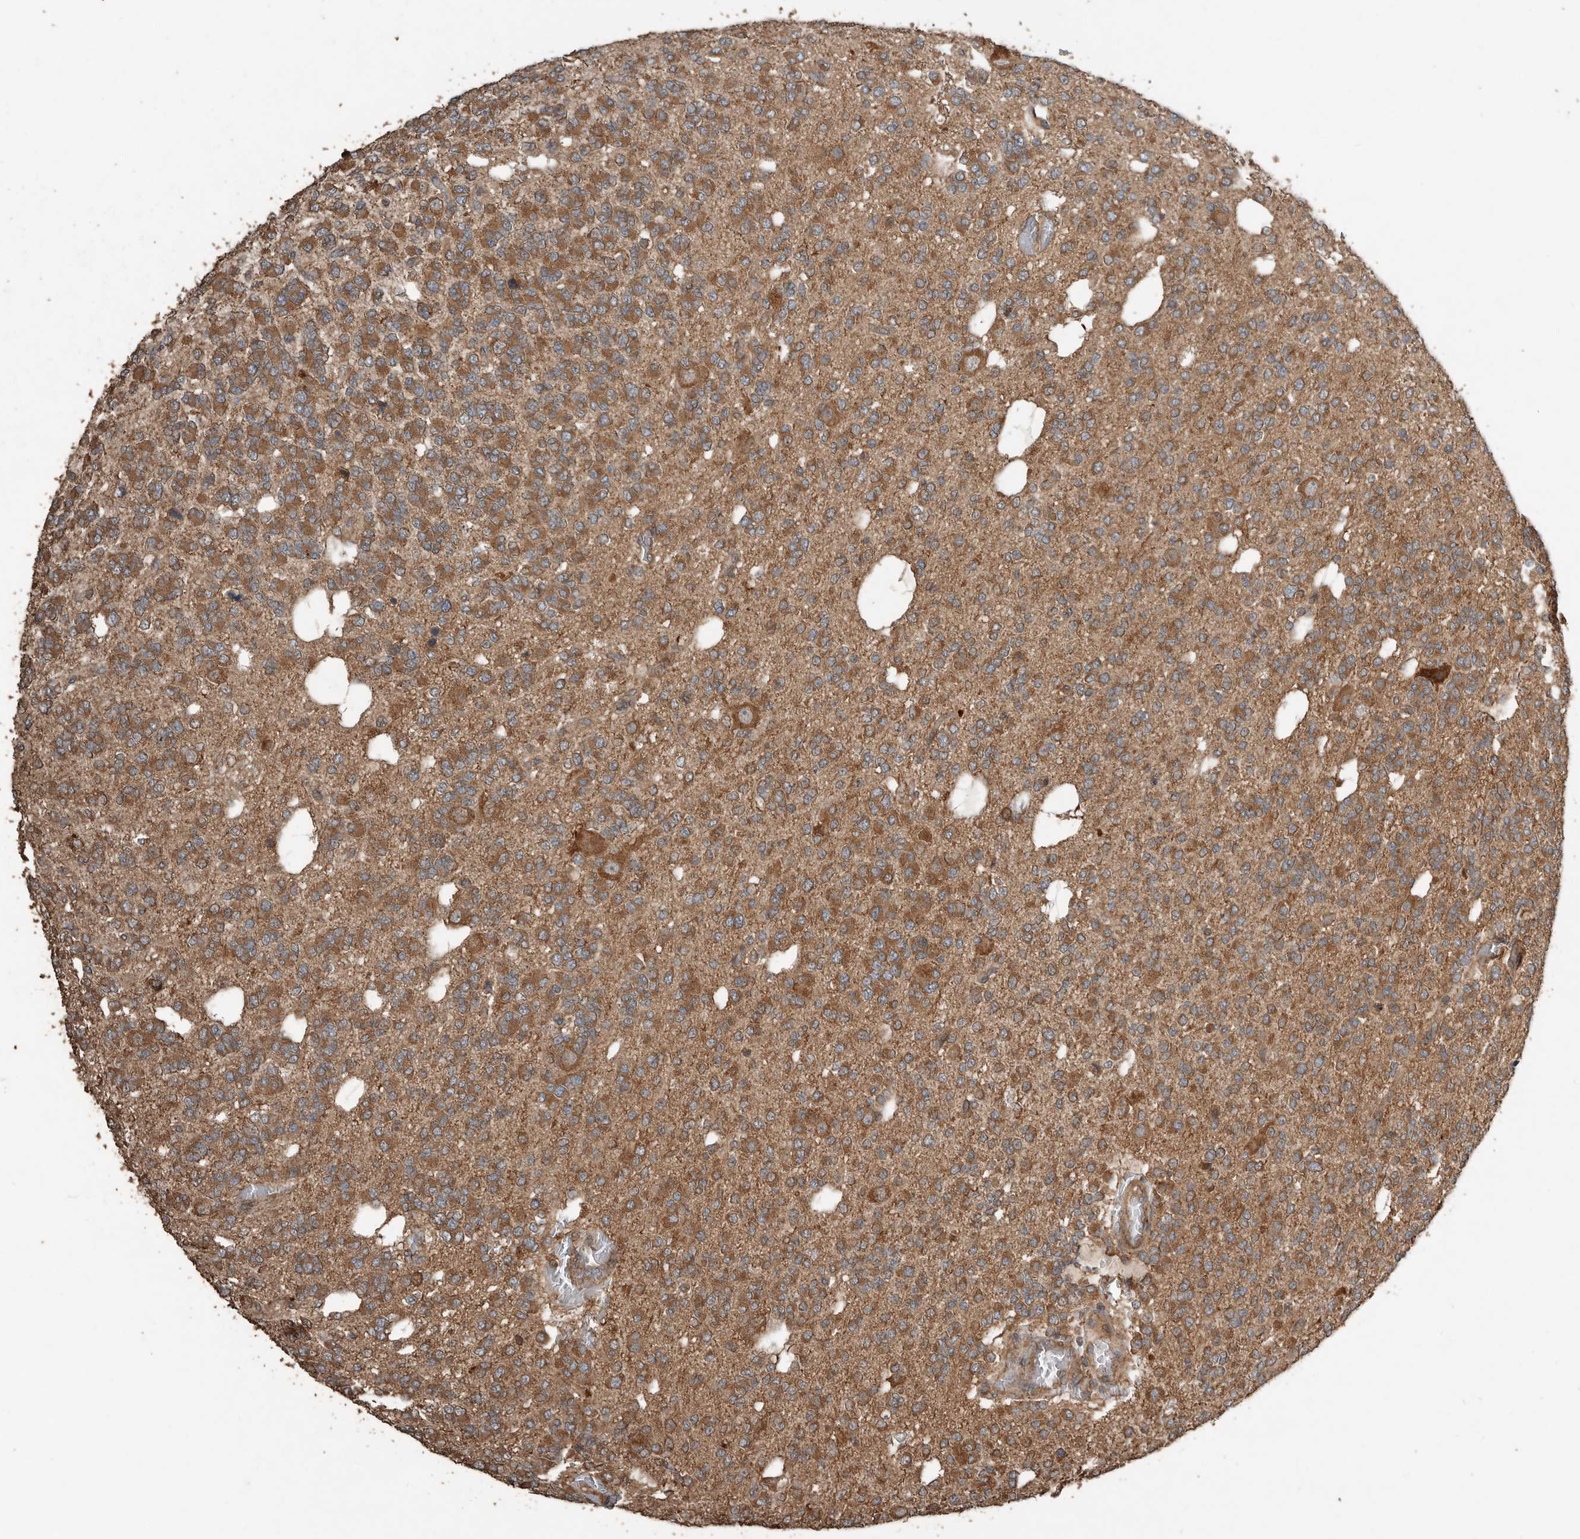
{"staining": {"intensity": "moderate", "quantity": ">75%", "location": "cytoplasmic/membranous"}, "tissue": "glioma", "cell_type": "Tumor cells", "image_type": "cancer", "snomed": [{"axis": "morphology", "description": "Glioma, malignant, Low grade"}, {"axis": "topography", "description": "Brain"}], "caption": "This photomicrograph demonstrates immunohistochemistry staining of low-grade glioma (malignant), with medium moderate cytoplasmic/membranous staining in approximately >75% of tumor cells.", "gene": "RNF207", "patient": {"sex": "male", "age": 38}}